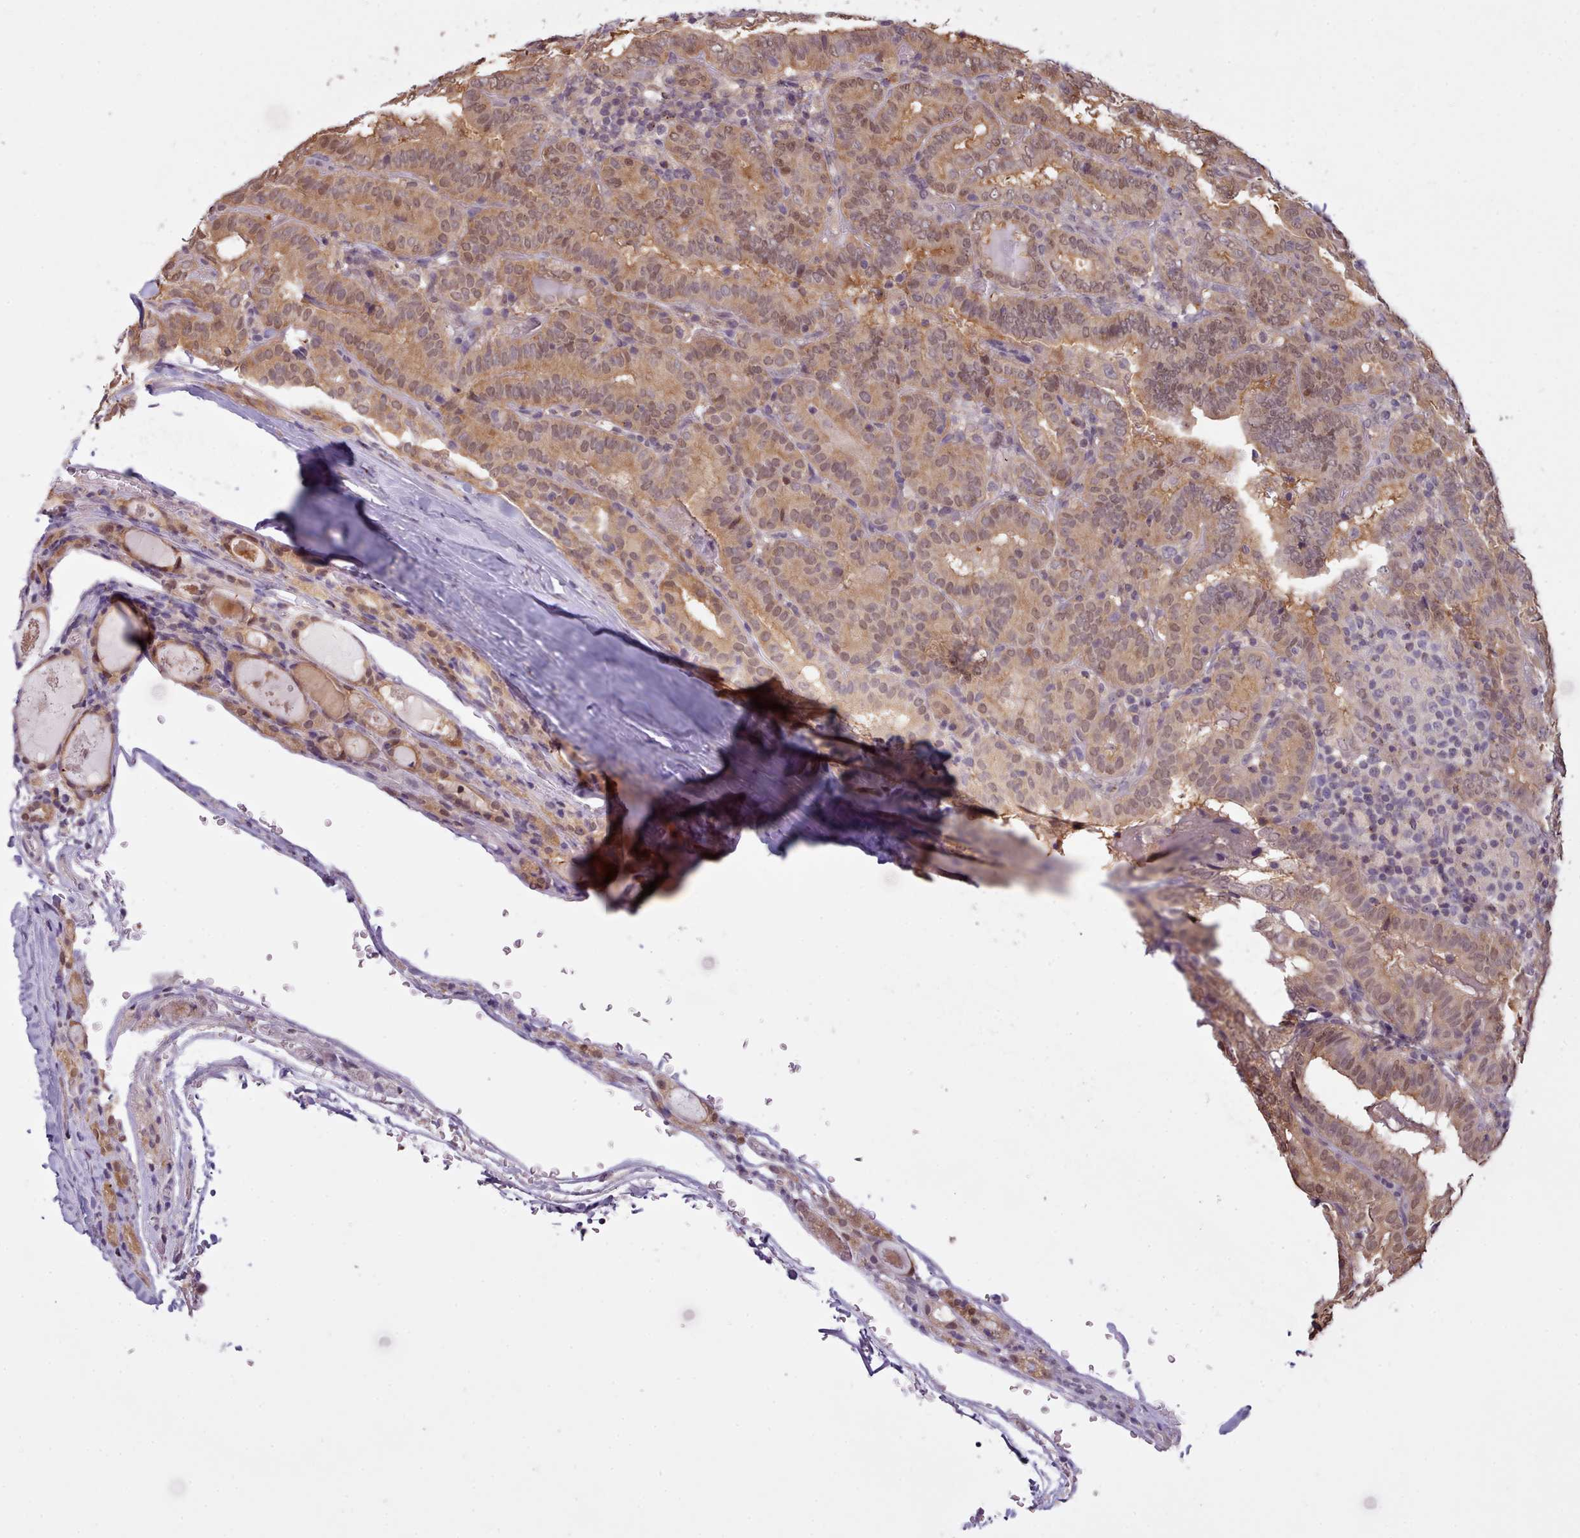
{"staining": {"intensity": "moderate", "quantity": ">75%", "location": "cytoplasmic/membranous,nuclear"}, "tissue": "thyroid cancer", "cell_type": "Tumor cells", "image_type": "cancer", "snomed": [{"axis": "morphology", "description": "Papillary adenocarcinoma, NOS"}, {"axis": "topography", "description": "Thyroid gland"}], "caption": "Protein expression analysis of human thyroid cancer reveals moderate cytoplasmic/membranous and nuclear expression in about >75% of tumor cells. The protein is stained brown, and the nuclei are stained in blue (DAB IHC with brightfield microscopy, high magnification).", "gene": "ARL17A", "patient": {"sex": "female", "age": 72}}